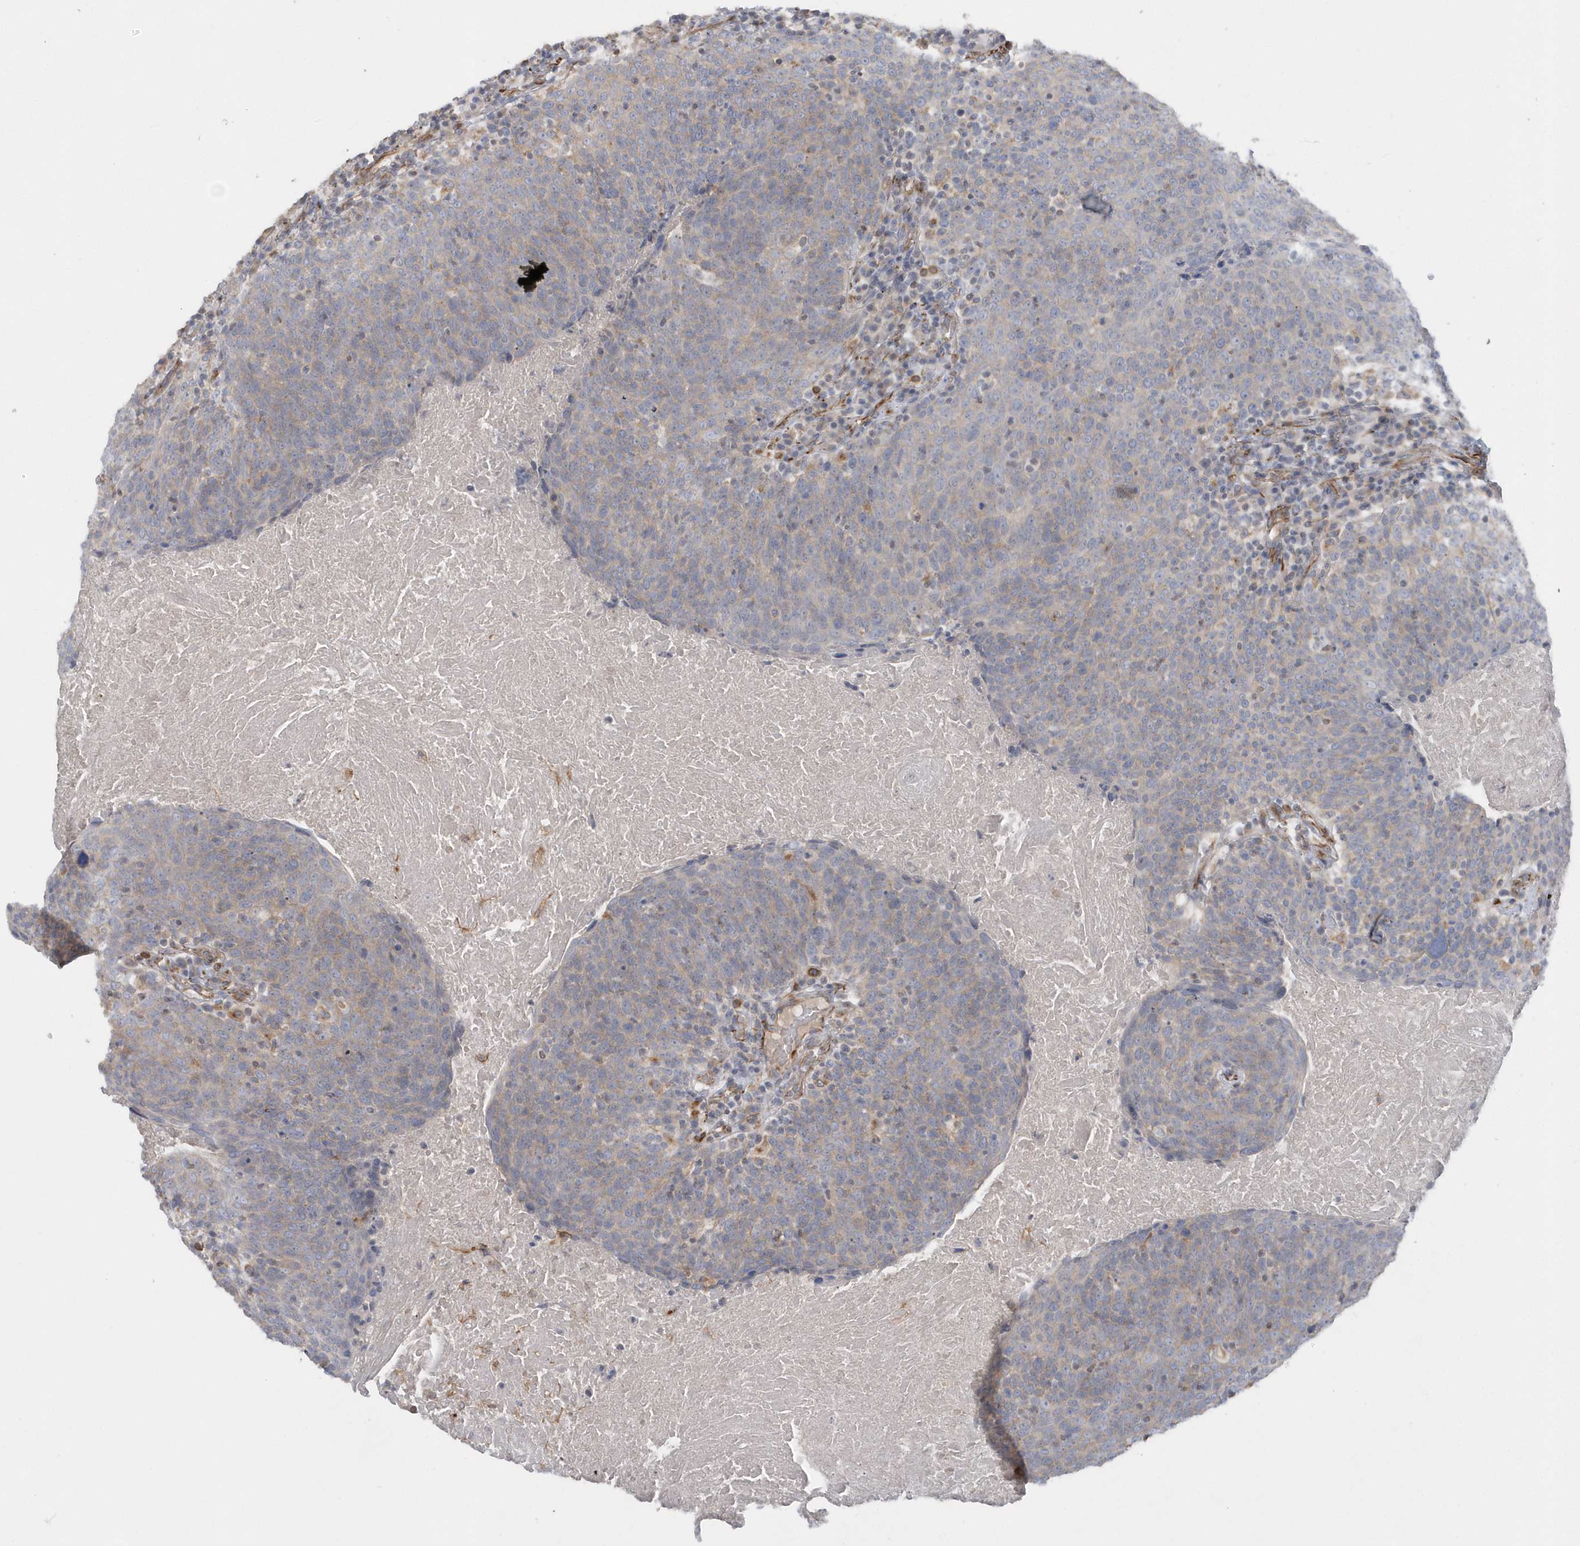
{"staining": {"intensity": "negative", "quantity": "none", "location": "none"}, "tissue": "head and neck cancer", "cell_type": "Tumor cells", "image_type": "cancer", "snomed": [{"axis": "morphology", "description": "Squamous cell carcinoma, NOS"}, {"axis": "morphology", "description": "Squamous cell carcinoma, metastatic, NOS"}, {"axis": "topography", "description": "Lymph node"}, {"axis": "topography", "description": "Head-Neck"}], "caption": "An immunohistochemistry (IHC) photomicrograph of head and neck cancer (metastatic squamous cell carcinoma) is shown. There is no staining in tumor cells of head and neck cancer (metastatic squamous cell carcinoma). (DAB immunohistochemistry (IHC) visualized using brightfield microscopy, high magnification).", "gene": "RAB17", "patient": {"sex": "male", "age": 62}}